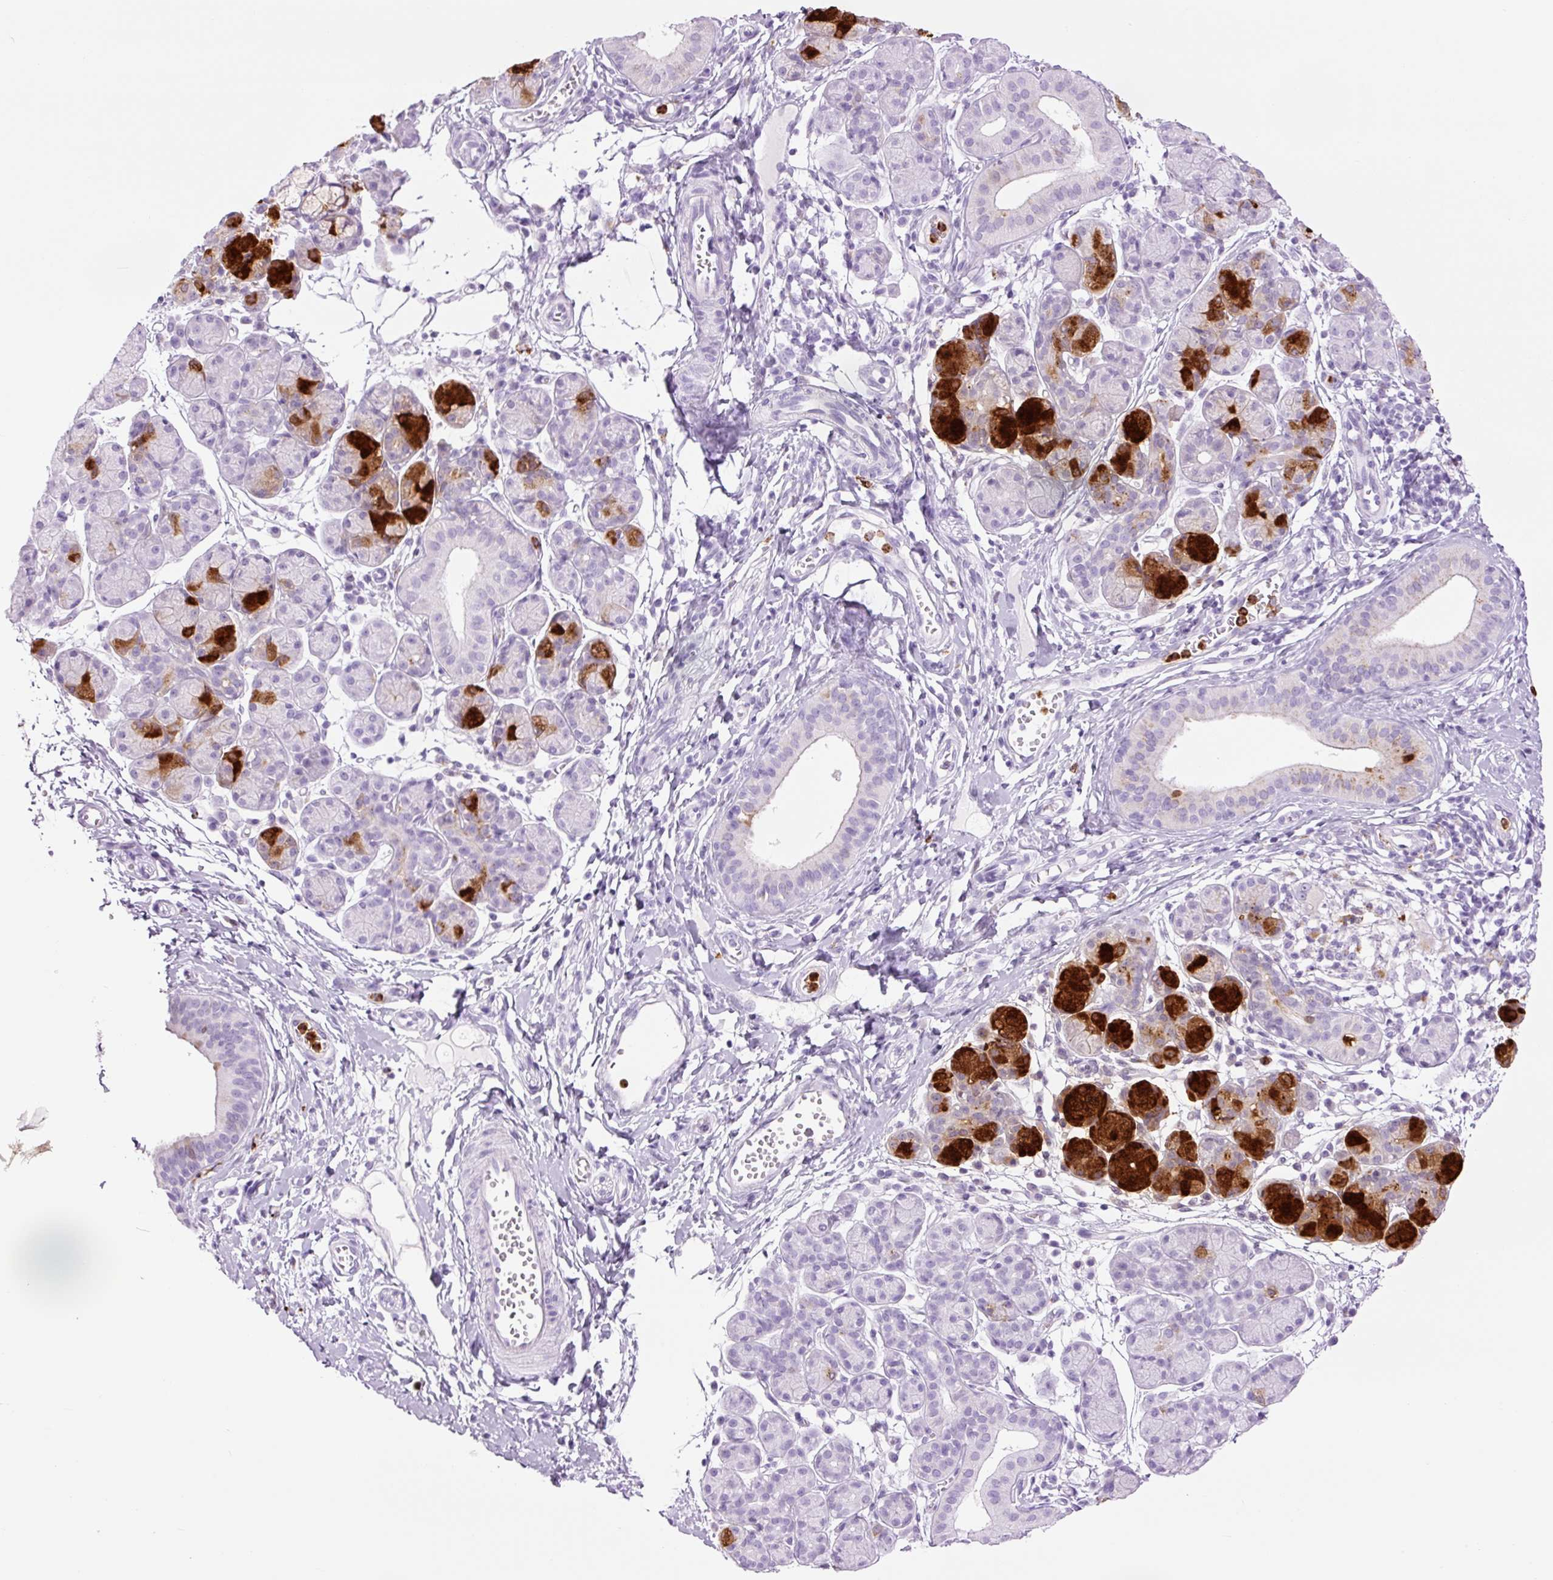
{"staining": {"intensity": "strong", "quantity": "<25%", "location": "cytoplasmic/membranous"}, "tissue": "salivary gland", "cell_type": "Glandular cells", "image_type": "normal", "snomed": [{"axis": "morphology", "description": "Normal tissue, NOS"}, {"axis": "morphology", "description": "Inflammation, NOS"}, {"axis": "topography", "description": "Lymph node"}, {"axis": "topography", "description": "Salivary gland"}], "caption": "Immunohistochemistry image of normal salivary gland: human salivary gland stained using IHC reveals medium levels of strong protein expression localized specifically in the cytoplasmic/membranous of glandular cells, appearing as a cytoplasmic/membranous brown color.", "gene": "LYZ", "patient": {"sex": "male", "age": 3}}